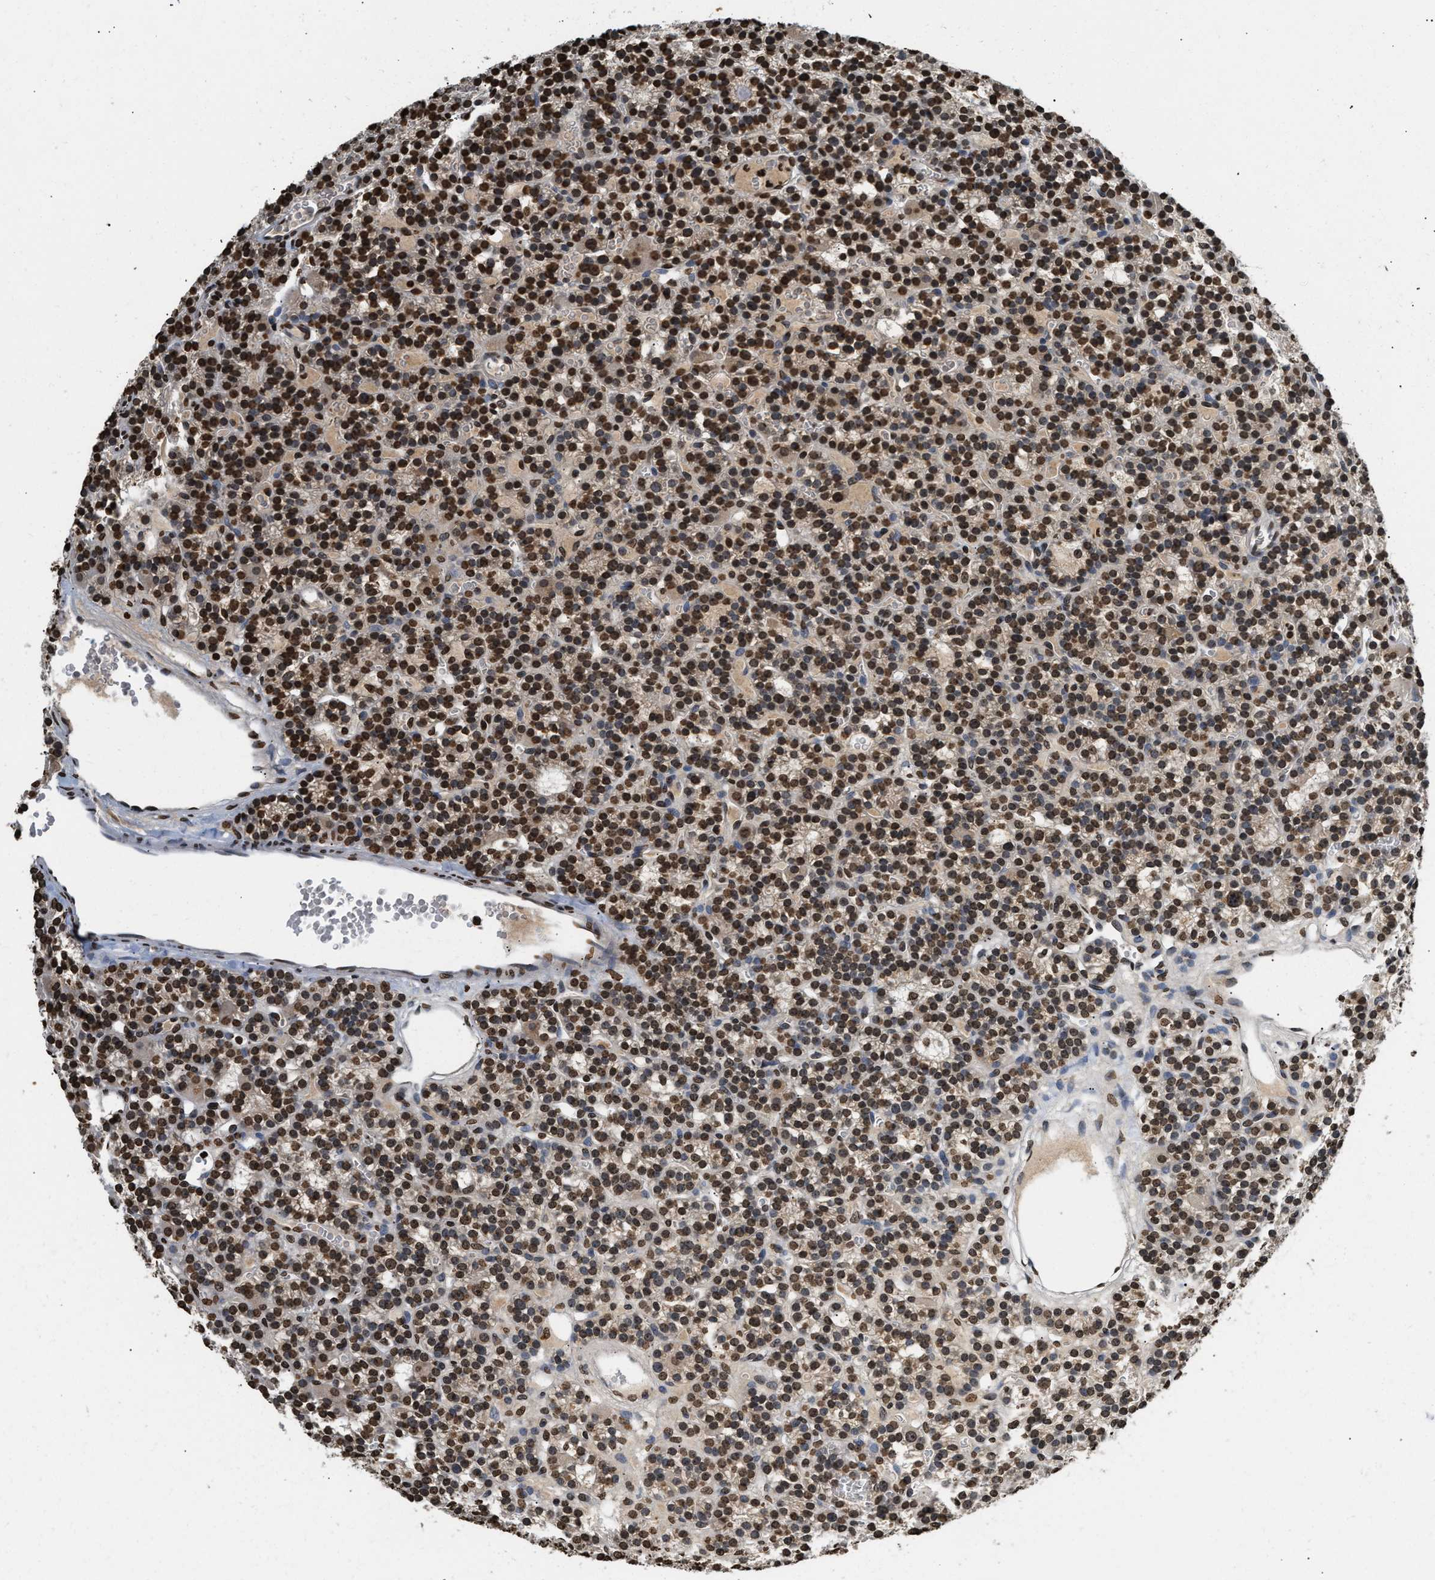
{"staining": {"intensity": "strong", "quantity": ">75%", "location": "nuclear"}, "tissue": "parathyroid gland", "cell_type": "Glandular cells", "image_type": "normal", "snomed": [{"axis": "morphology", "description": "Normal tissue, NOS"}, {"axis": "morphology", "description": "Adenoma, NOS"}, {"axis": "topography", "description": "Parathyroid gland"}], "caption": "High-magnification brightfield microscopy of normal parathyroid gland stained with DAB (3,3'-diaminobenzidine) (brown) and counterstained with hematoxylin (blue). glandular cells exhibit strong nuclear positivity is appreciated in approximately>75% of cells.", "gene": "DNASE1L3", "patient": {"sex": "female", "age": 58}}